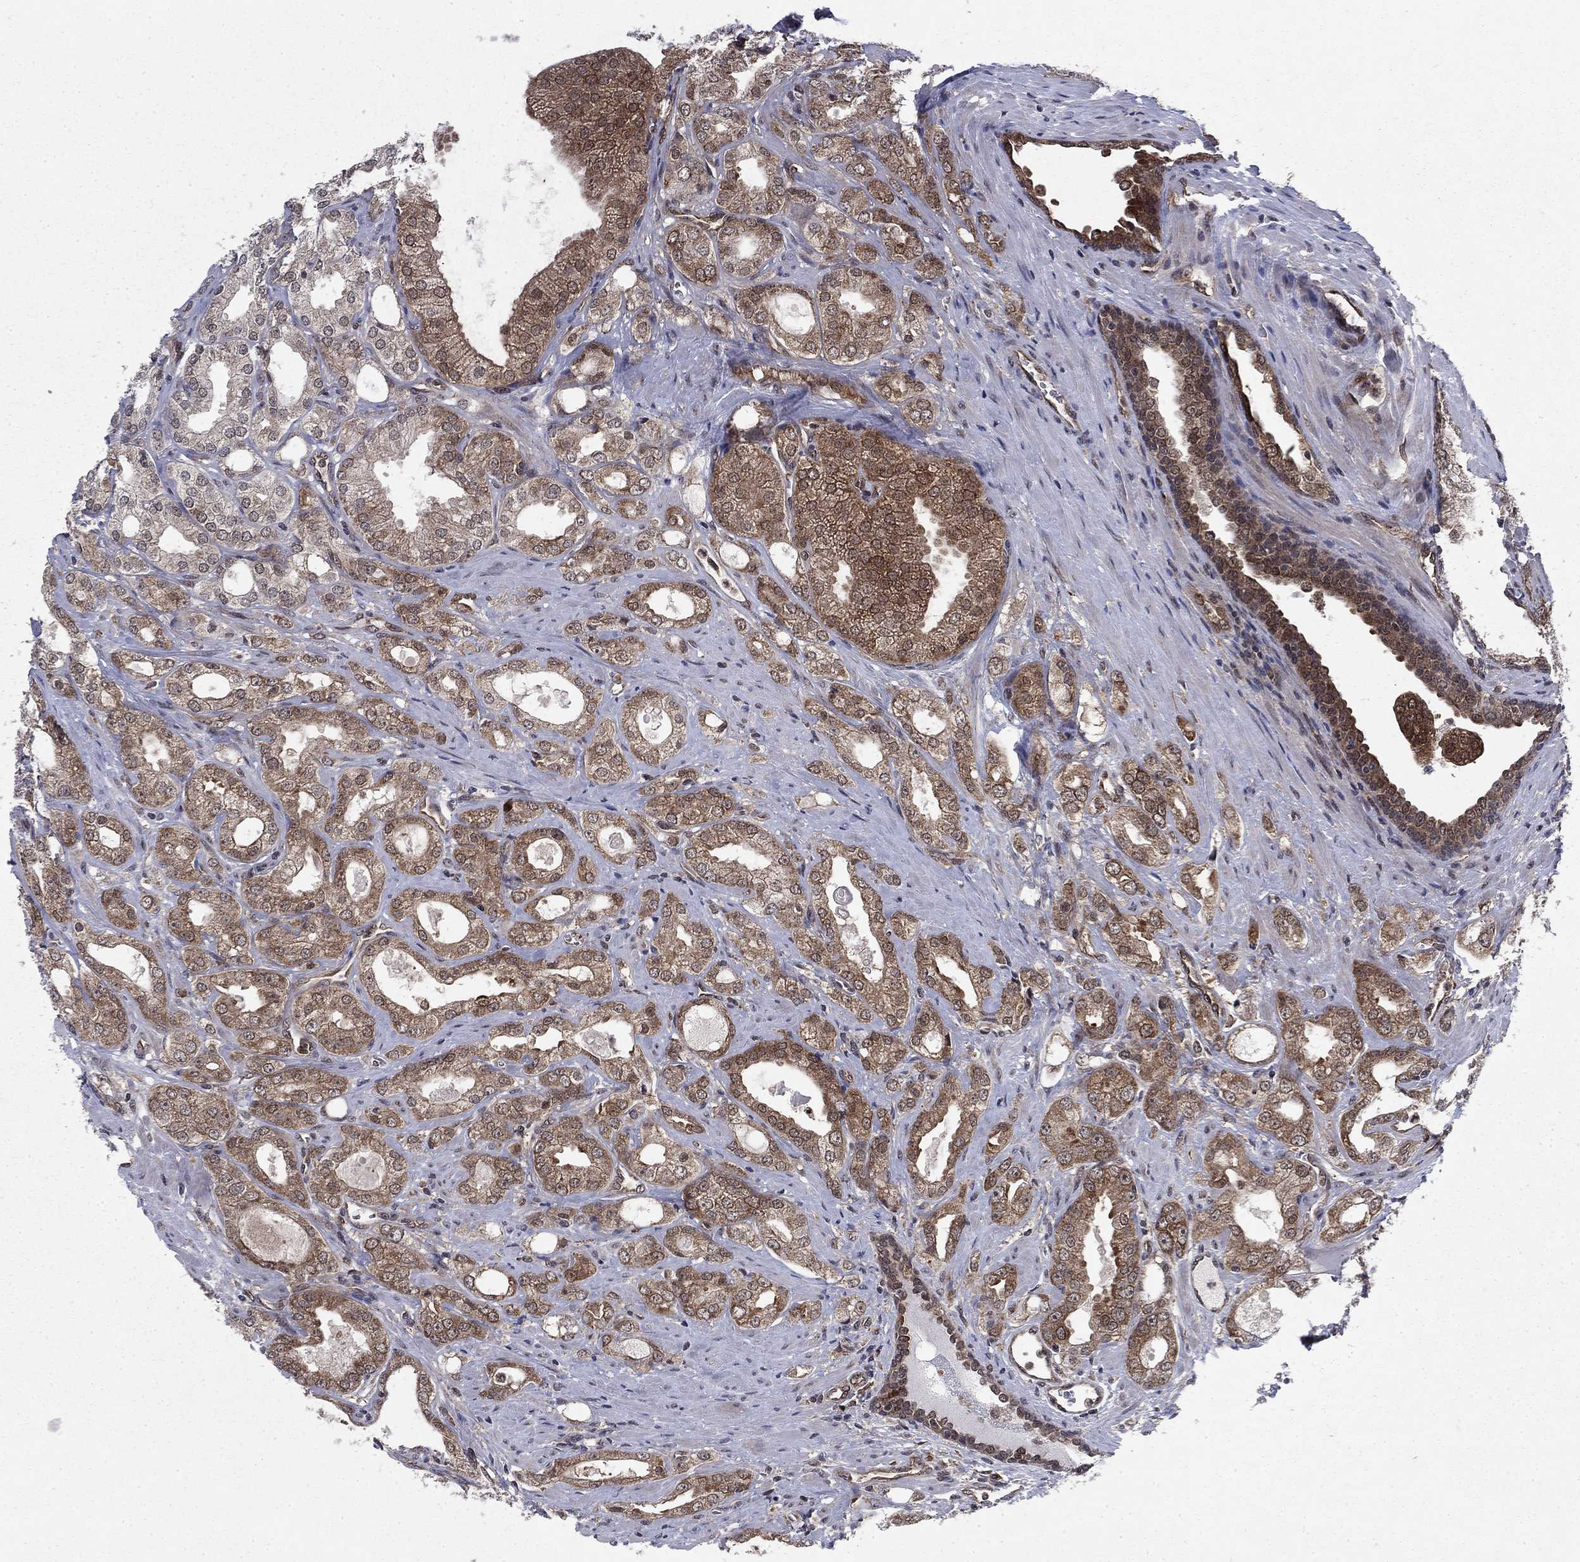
{"staining": {"intensity": "moderate", "quantity": ">75%", "location": "cytoplasmic/membranous"}, "tissue": "prostate cancer", "cell_type": "Tumor cells", "image_type": "cancer", "snomed": [{"axis": "morphology", "description": "Adenocarcinoma, NOS"}, {"axis": "morphology", "description": "Adenocarcinoma, High grade"}, {"axis": "topography", "description": "Prostate"}], "caption": "High-power microscopy captured an immunohistochemistry photomicrograph of high-grade adenocarcinoma (prostate), revealing moderate cytoplasmic/membranous positivity in approximately >75% of tumor cells.", "gene": "DNAJA1", "patient": {"sex": "male", "age": 70}}